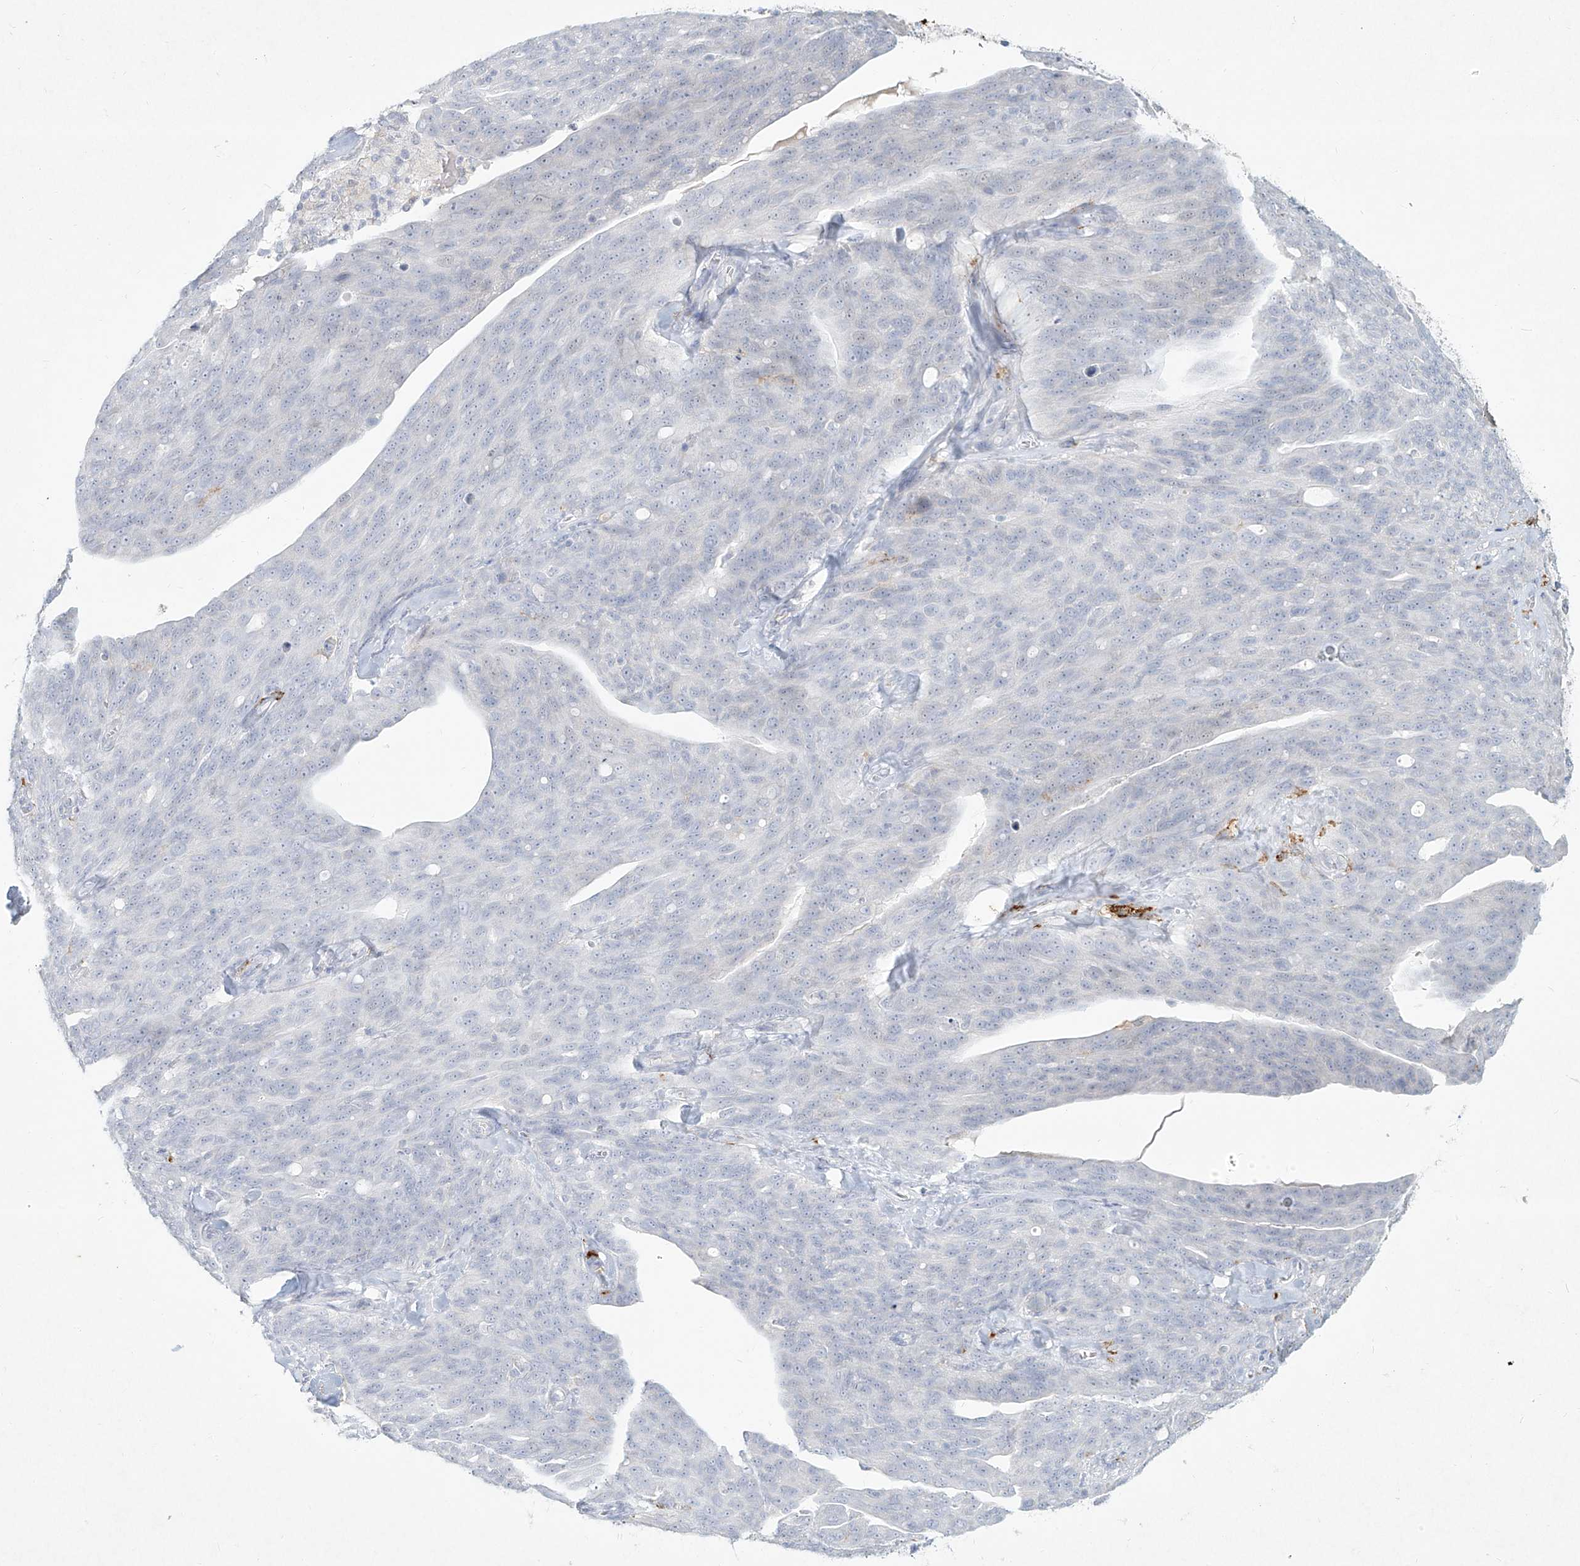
{"staining": {"intensity": "negative", "quantity": "none", "location": "none"}, "tissue": "ovarian cancer", "cell_type": "Tumor cells", "image_type": "cancer", "snomed": [{"axis": "morphology", "description": "Carcinoma, endometroid"}, {"axis": "topography", "description": "Ovary"}], "caption": "Micrograph shows no significant protein positivity in tumor cells of ovarian endometroid carcinoma.", "gene": "CD209", "patient": {"sex": "female", "age": 60}}